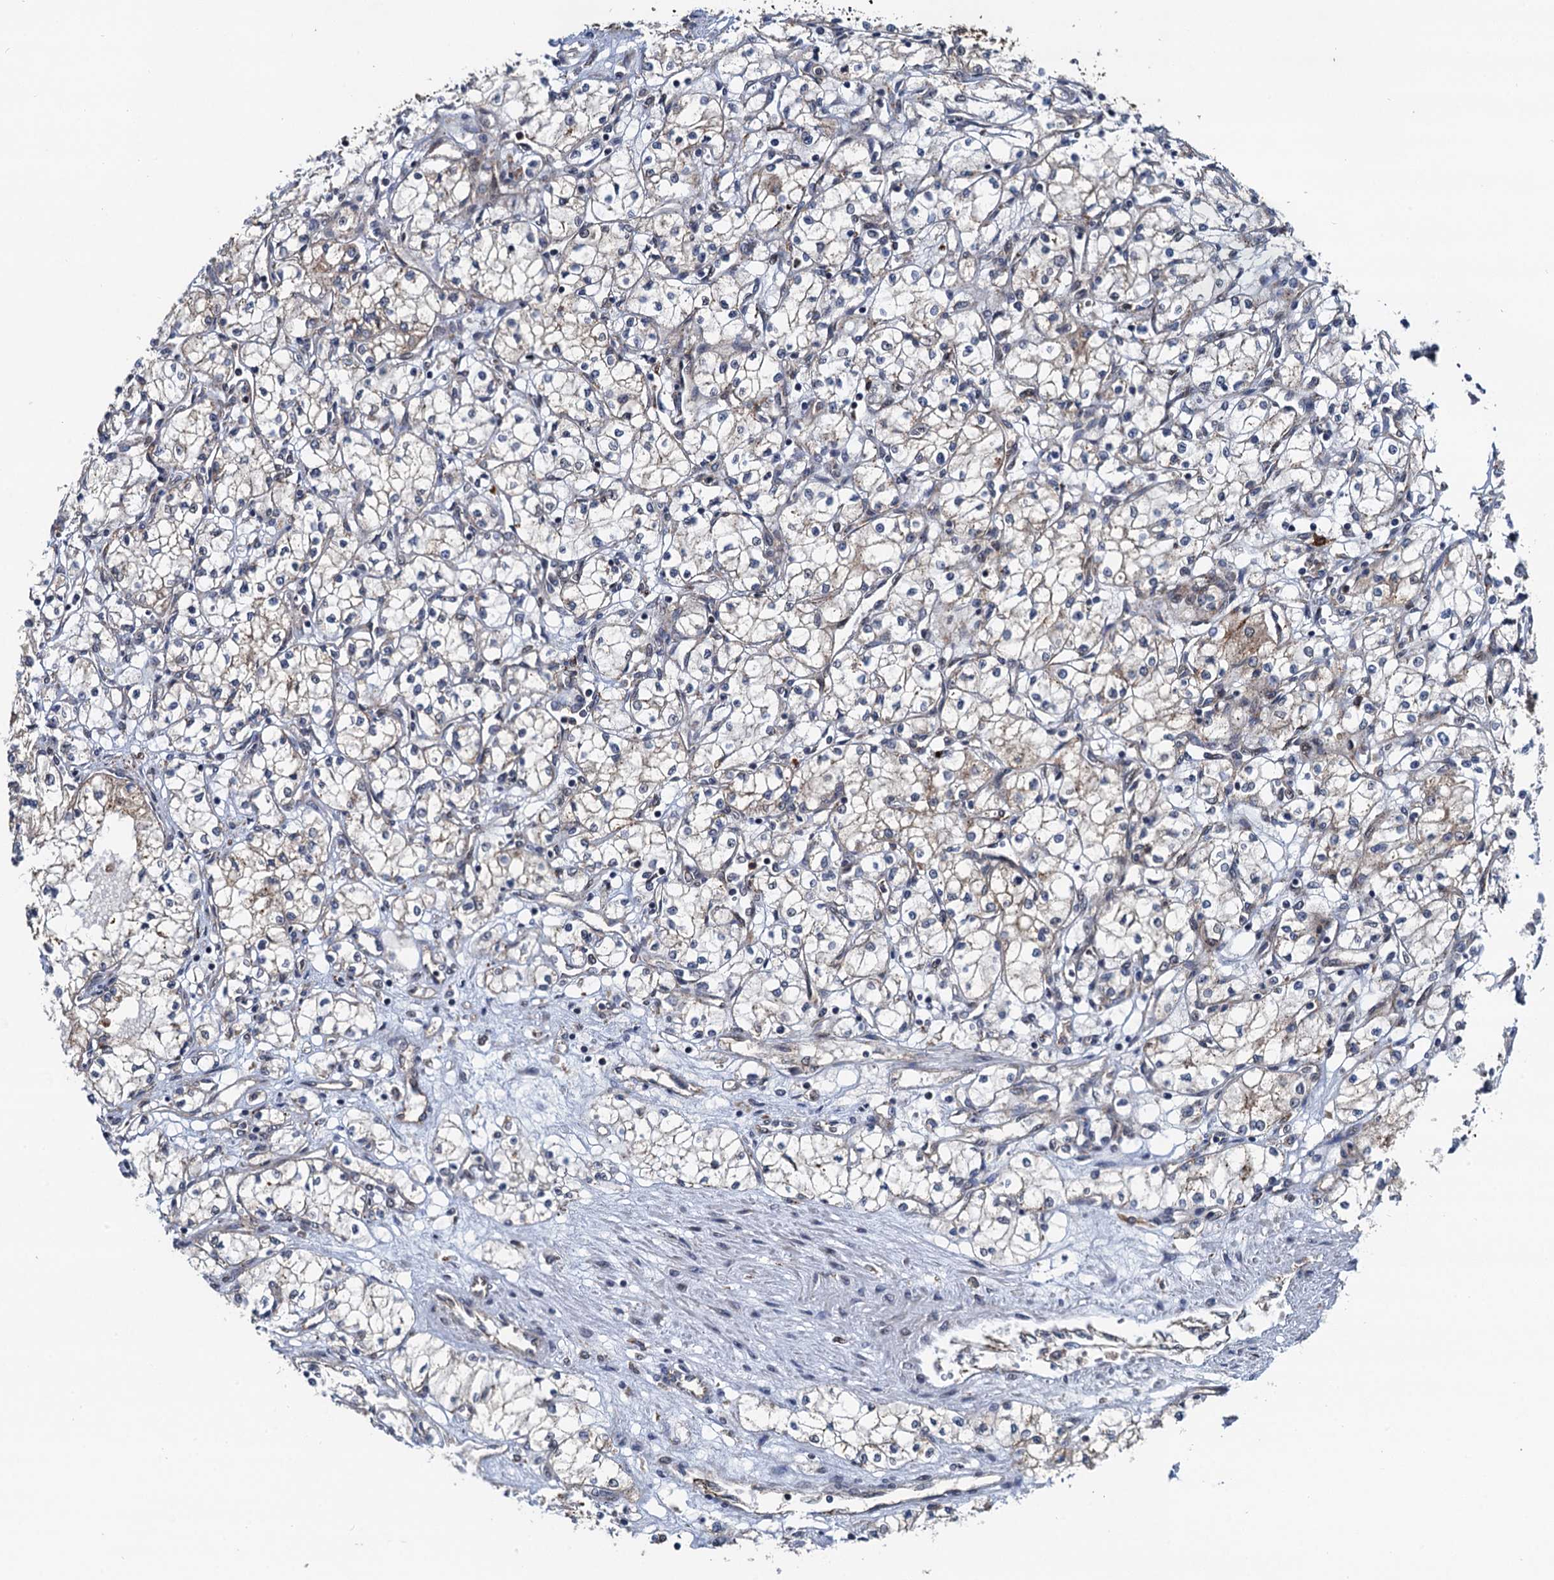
{"staining": {"intensity": "negative", "quantity": "none", "location": "none"}, "tissue": "renal cancer", "cell_type": "Tumor cells", "image_type": "cancer", "snomed": [{"axis": "morphology", "description": "Adenocarcinoma, NOS"}, {"axis": "topography", "description": "Kidney"}], "caption": "This is an IHC photomicrograph of human adenocarcinoma (renal). There is no positivity in tumor cells.", "gene": "NLRP10", "patient": {"sex": "male", "age": 59}}